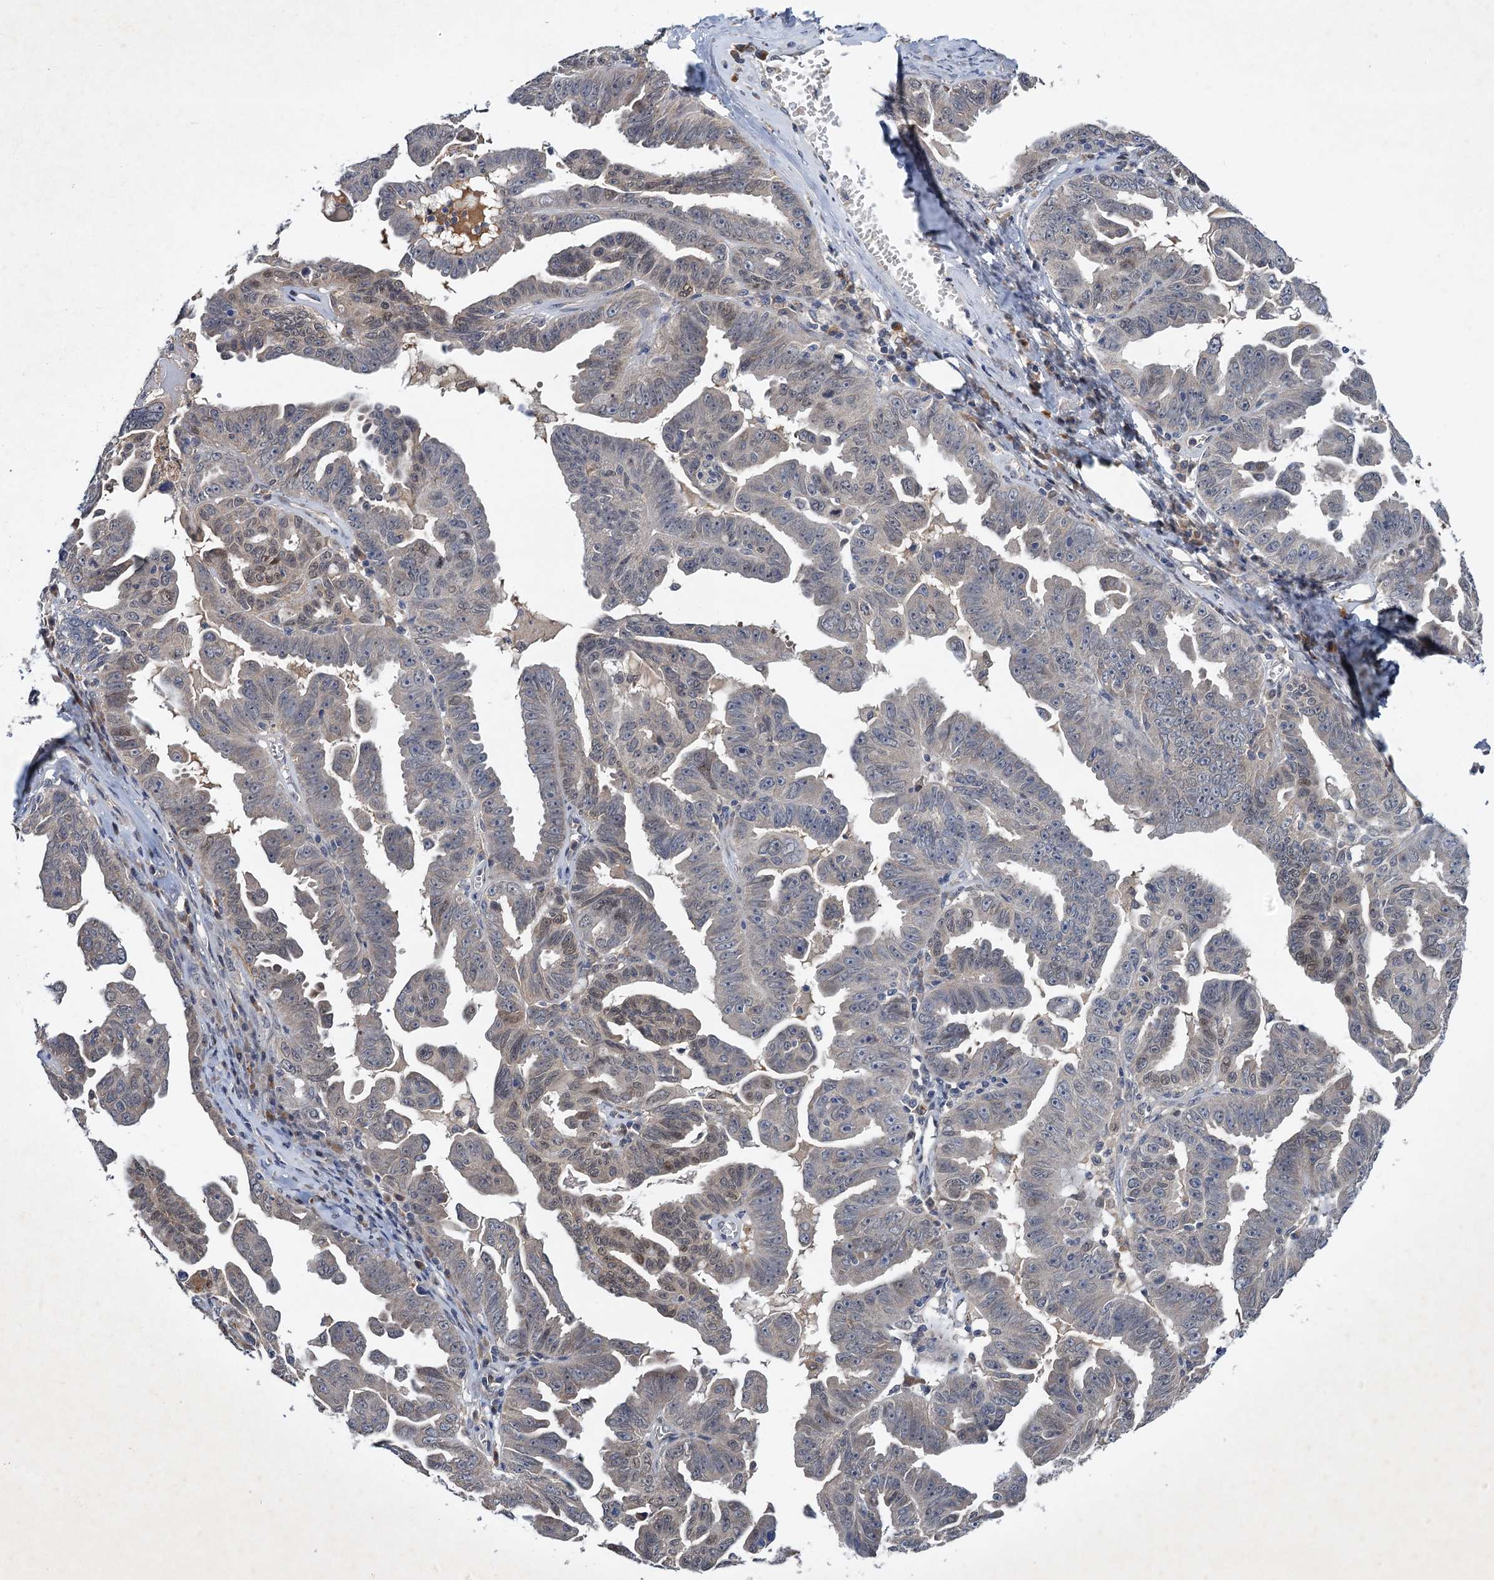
{"staining": {"intensity": "negative", "quantity": "none", "location": "none"}, "tissue": "ovarian cancer", "cell_type": "Tumor cells", "image_type": "cancer", "snomed": [{"axis": "morphology", "description": "Carcinoma, endometroid"}, {"axis": "topography", "description": "Ovary"}], "caption": "Endometroid carcinoma (ovarian) was stained to show a protein in brown. There is no significant expression in tumor cells. (Brightfield microscopy of DAB (3,3'-diaminobenzidine) immunohistochemistry at high magnification).", "gene": "TMEM39B", "patient": {"sex": "female", "age": 62}}